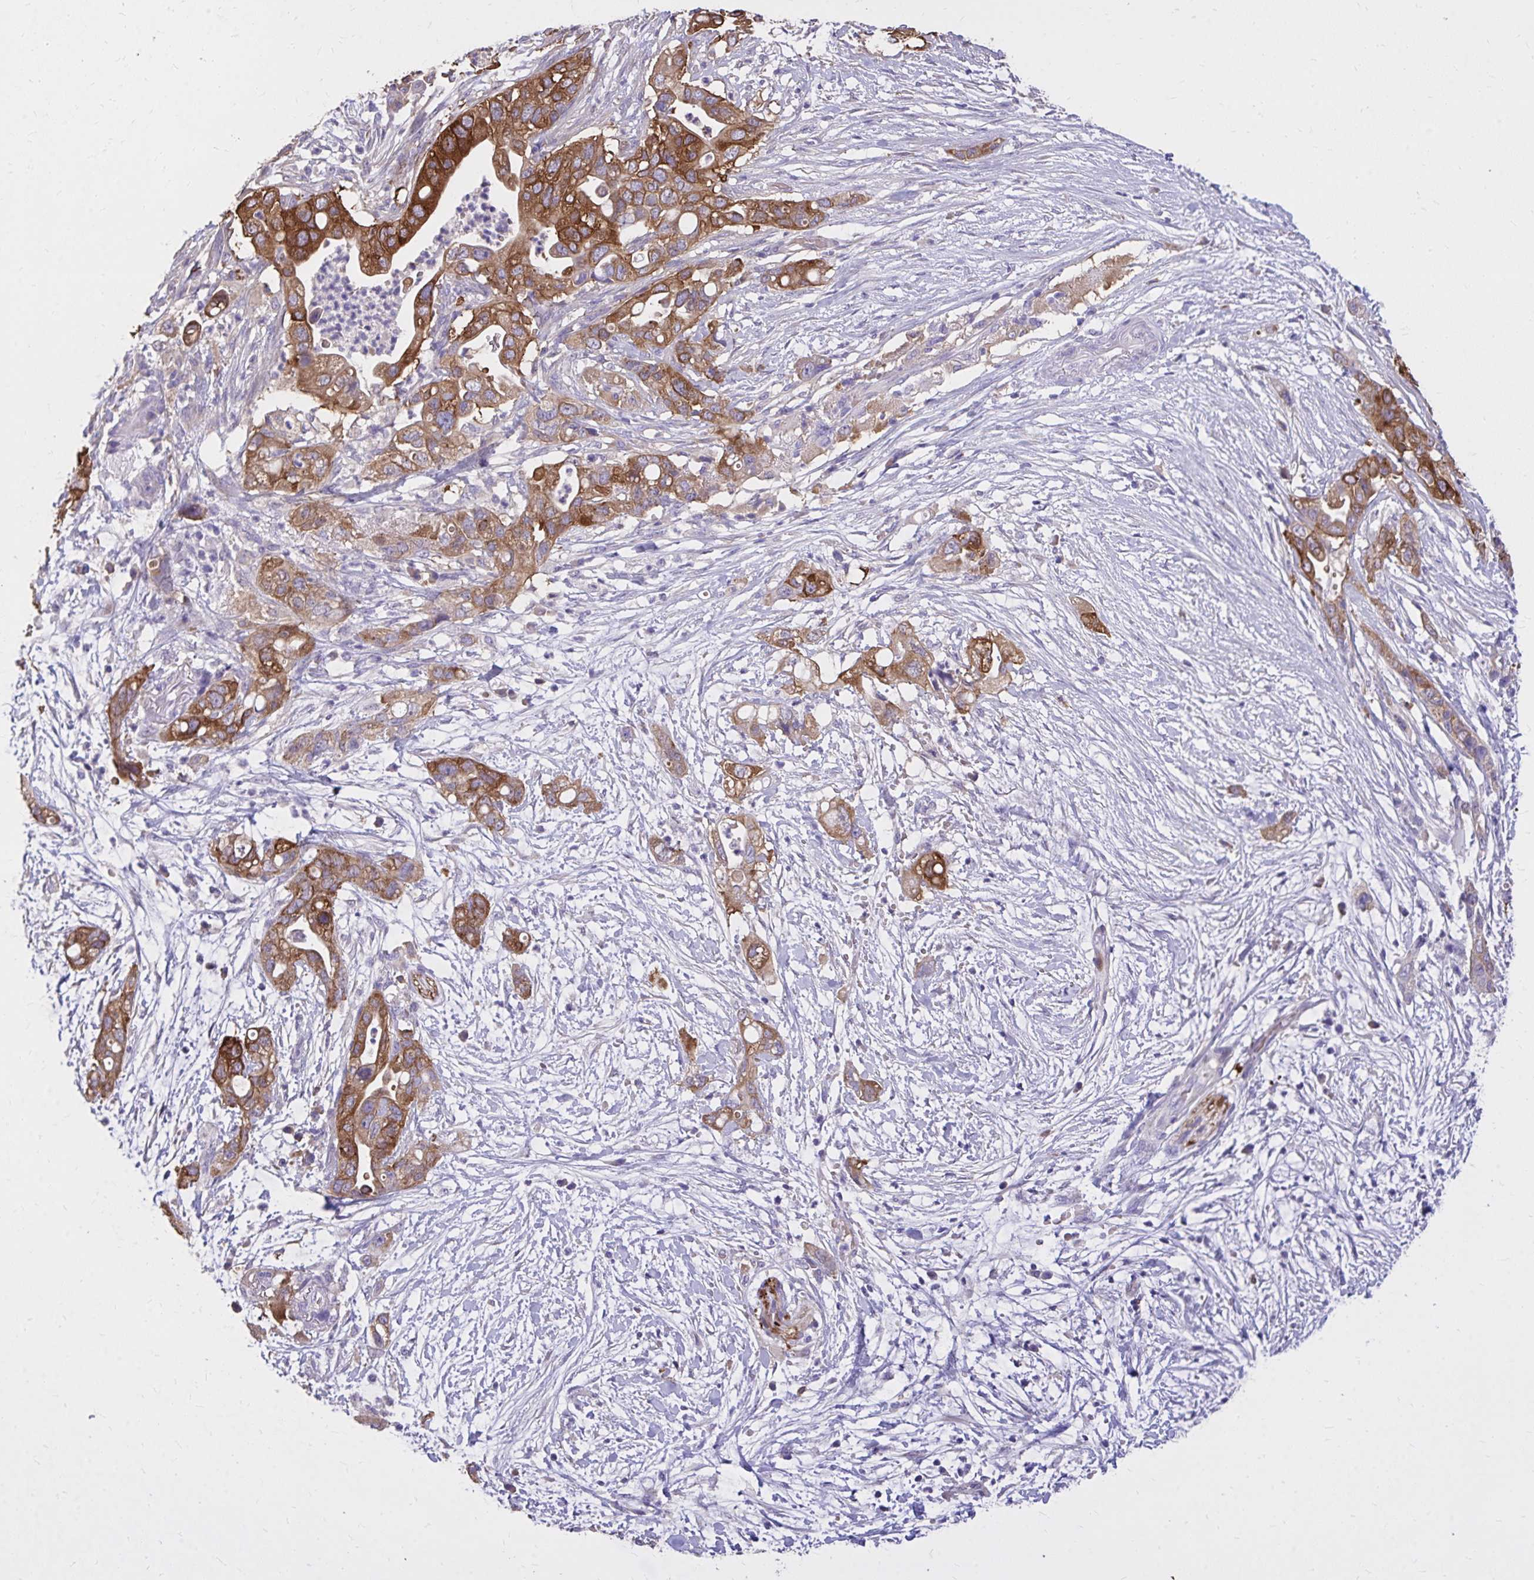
{"staining": {"intensity": "strong", "quantity": ">75%", "location": "cytoplasmic/membranous"}, "tissue": "pancreatic cancer", "cell_type": "Tumor cells", "image_type": "cancer", "snomed": [{"axis": "morphology", "description": "Adenocarcinoma, NOS"}, {"axis": "topography", "description": "Pancreas"}], "caption": "Tumor cells demonstrate high levels of strong cytoplasmic/membranous positivity in about >75% of cells in human adenocarcinoma (pancreatic).", "gene": "EPB41L1", "patient": {"sex": "female", "age": 72}}